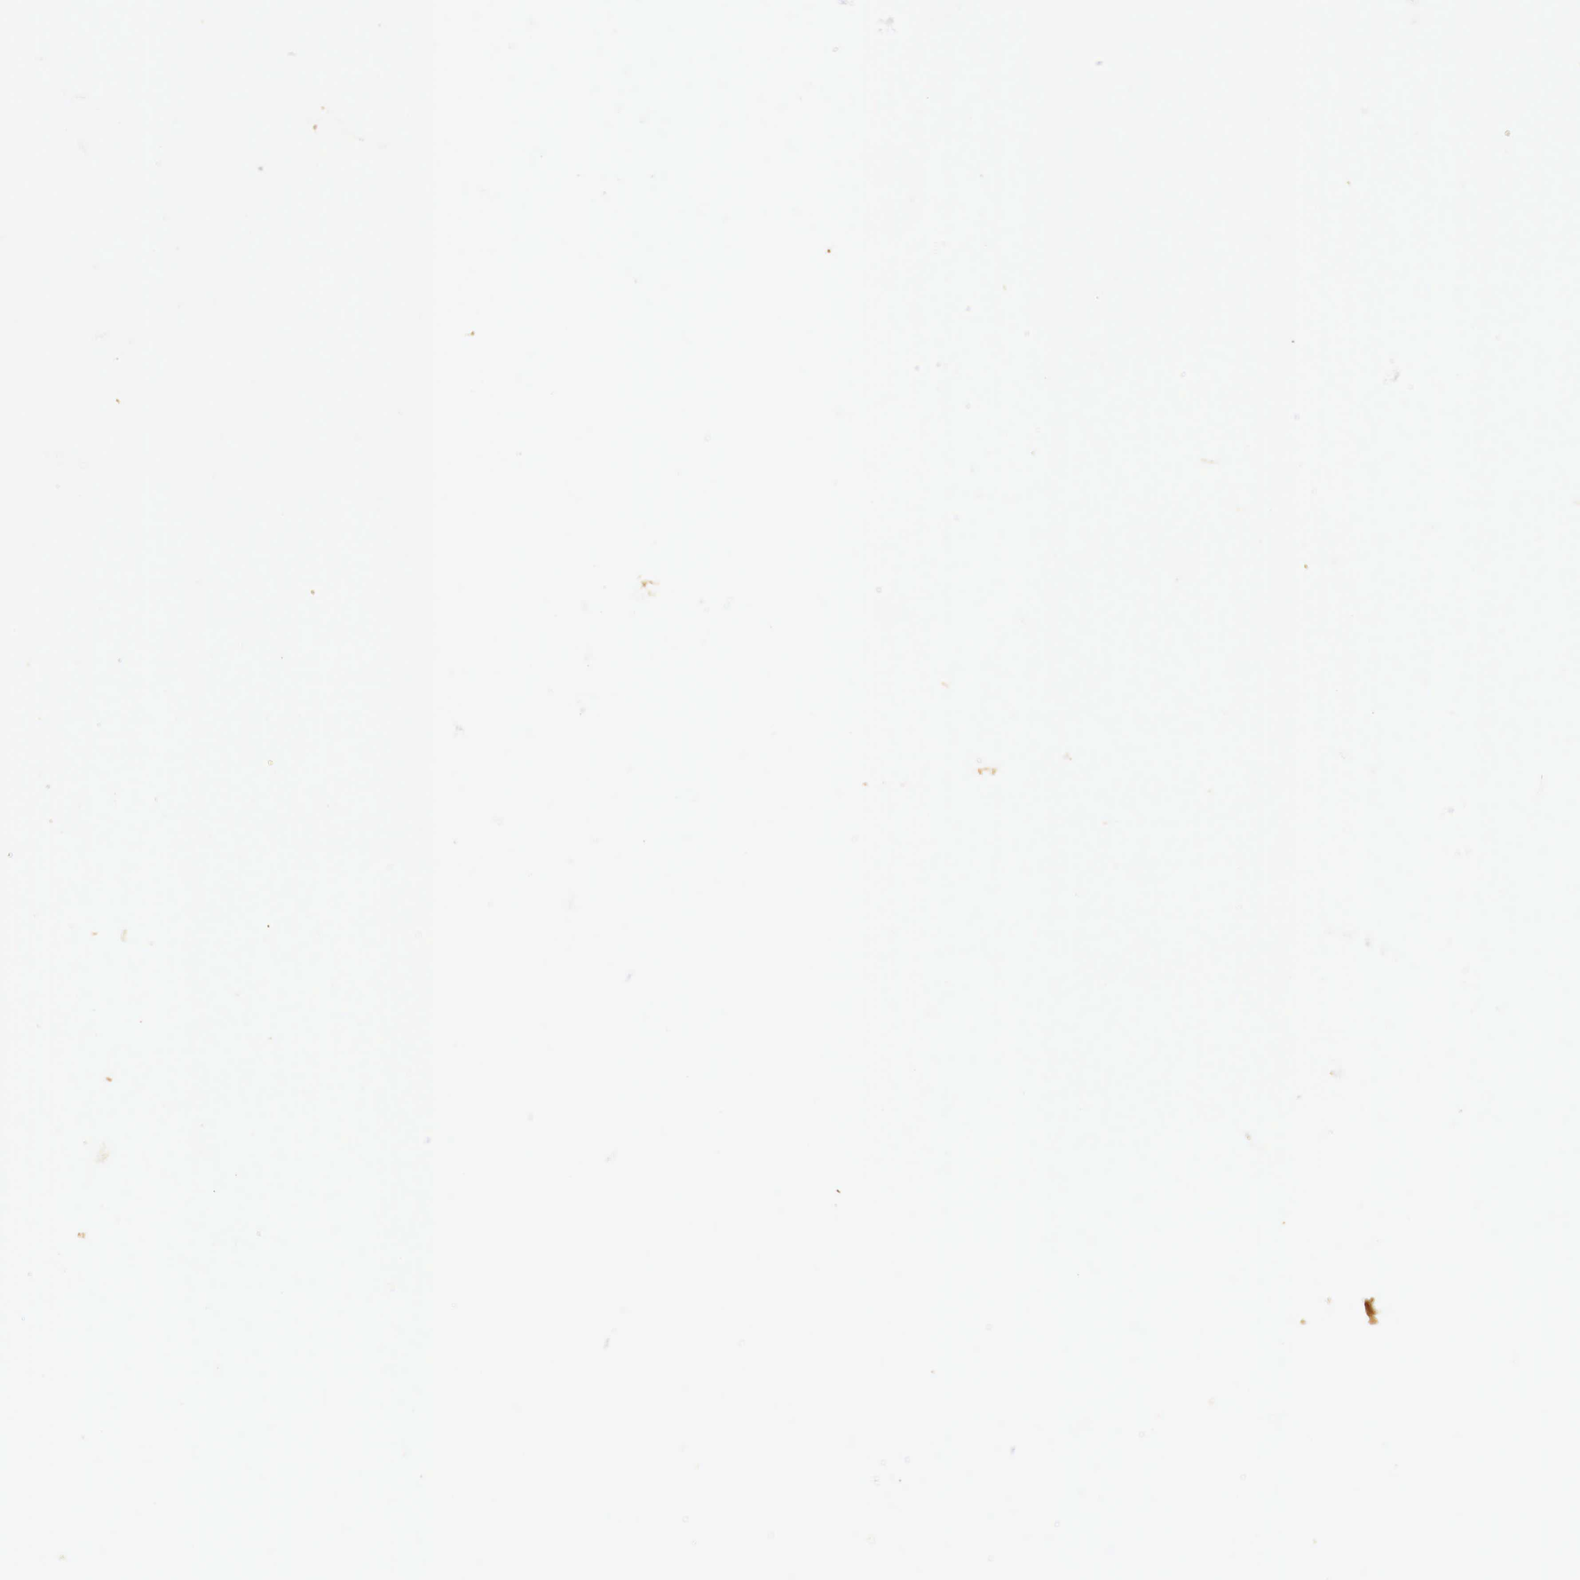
{"staining": {"intensity": "moderate", "quantity": "25%-75%", "location": "cytoplasmic/membranous"}, "tissue": "prostate cancer", "cell_type": "Tumor cells", "image_type": "cancer", "snomed": [{"axis": "morphology", "description": "Adenocarcinoma, Medium grade"}, {"axis": "topography", "description": "Prostate"}], "caption": "Prostate cancer (adenocarcinoma (medium-grade)) tissue displays moderate cytoplasmic/membranous staining in about 25%-75% of tumor cells, visualized by immunohistochemistry.", "gene": "IGLC3", "patient": {"sex": "male", "age": 68}}